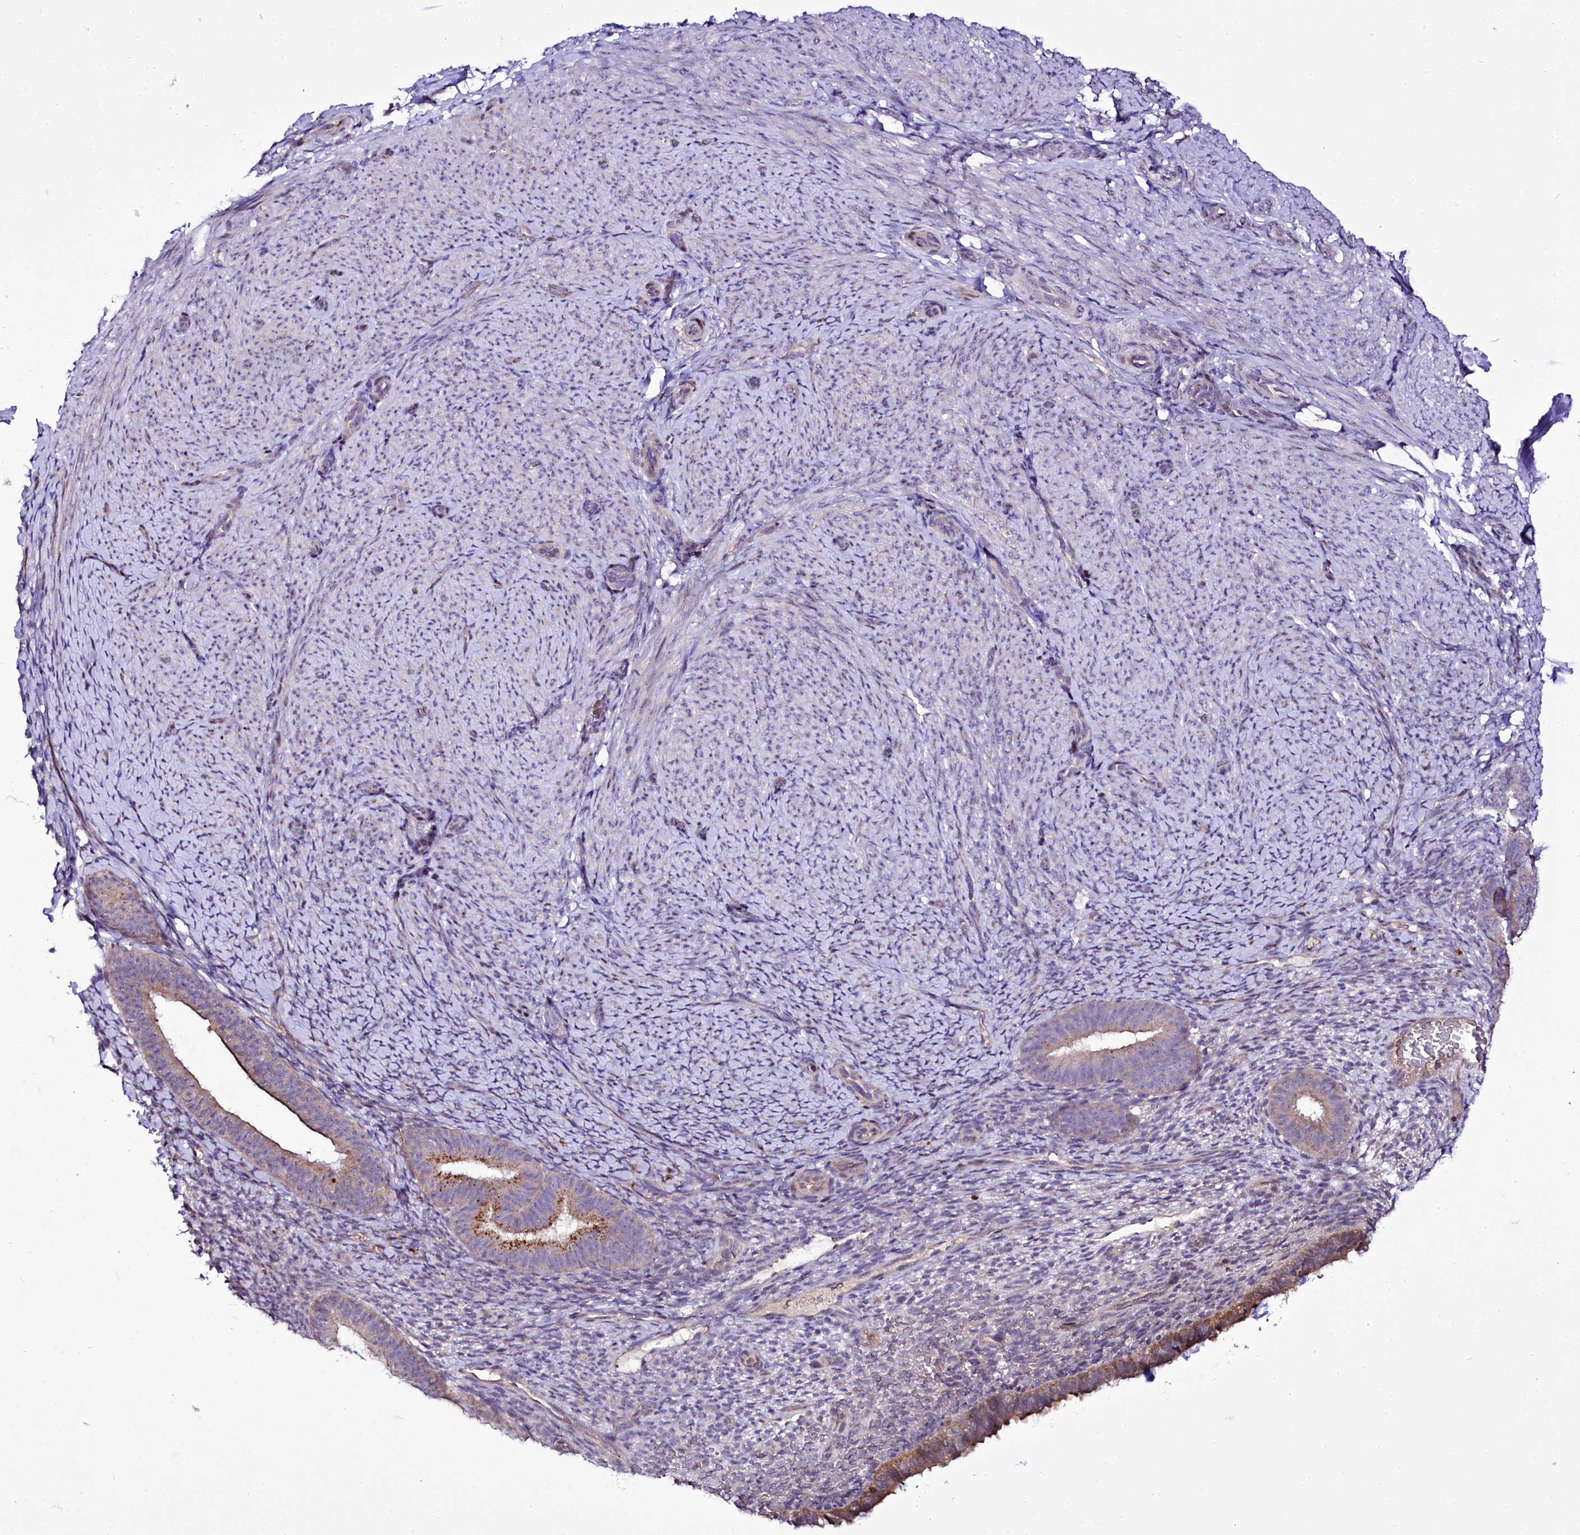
{"staining": {"intensity": "negative", "quantity": "none", "location": "none"}, "tissue": "endometrium", "cell_type": "Cells in endometrial stroma", "image_type": "normal", "snomed": [{"axis": "morphology", "description": "Normal tissue, NOS"}, {"axis": "topography", "description": "Endometrium"}], "caption": "Endometrium was stained to show a protein in brown. There is no significant staining in cells in endometrial stroma. Brightfield microscopy of immunohistochemistry (IHC) stained with DAB (brown) and hematoxylin (blue), captured at high magnification.", "gene": "ZC3H12C", "patient": {"sex": "female", "age": 65}}